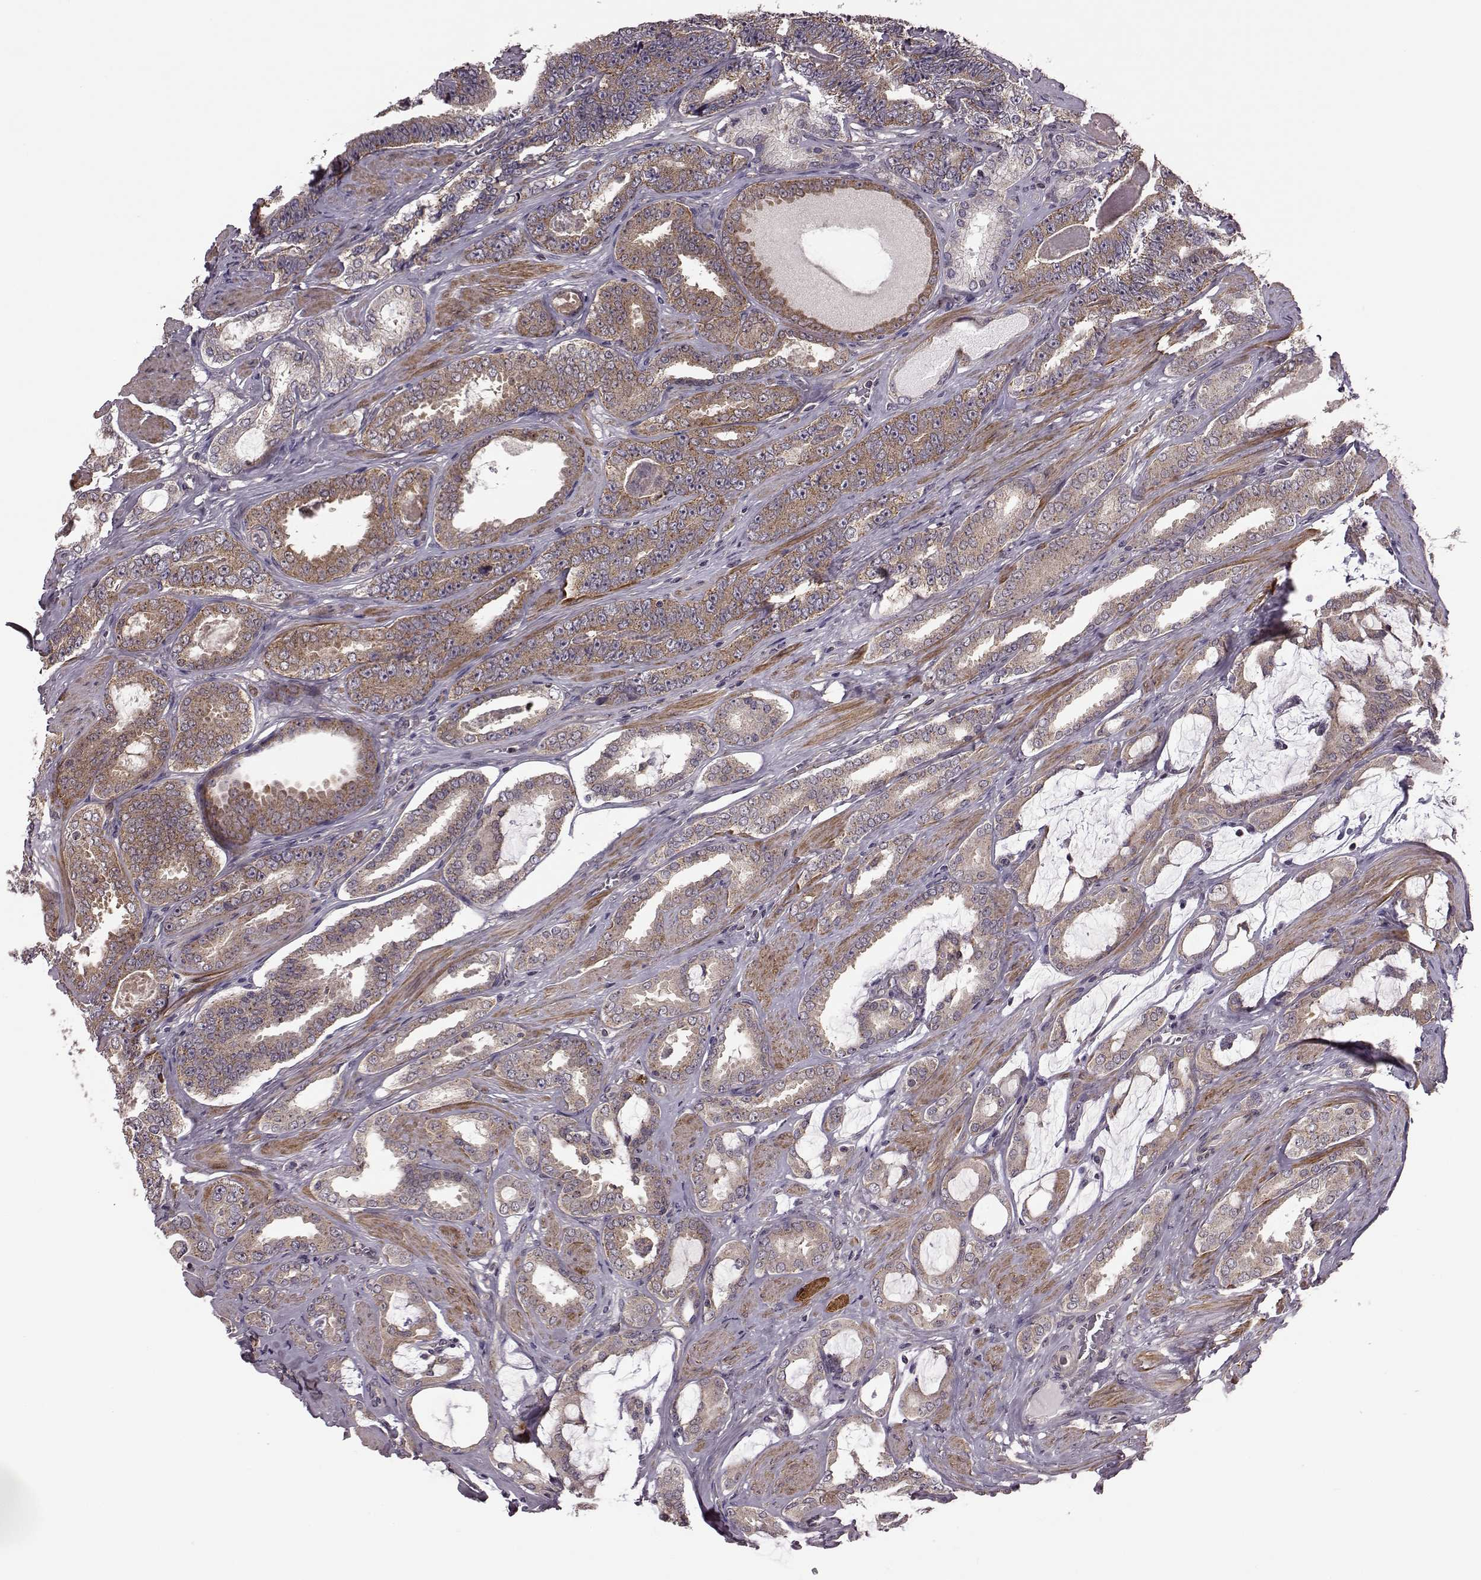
{"staining": {"intensity": "moderate", "quantity": "25%-75%", "location": "cytoplasmic/membranous"}, "tissue": "prostate cancer", "cell_type": "Tumor cells", "image_type": "cancer", "snomed": [{"axis": "morphology", "description": "Adenocarcinoma, High grade"}, {"axis": "topography", "description": "Prostate"}], "caption": "Immunohistochemical staining of human prostate cancer displays medium levels of moderate cytoplasmic/membranous staining in about 25%-75% of tumor cells.", "gene": "FNIP2", "patient": {"sex": "male", "age": 63}}